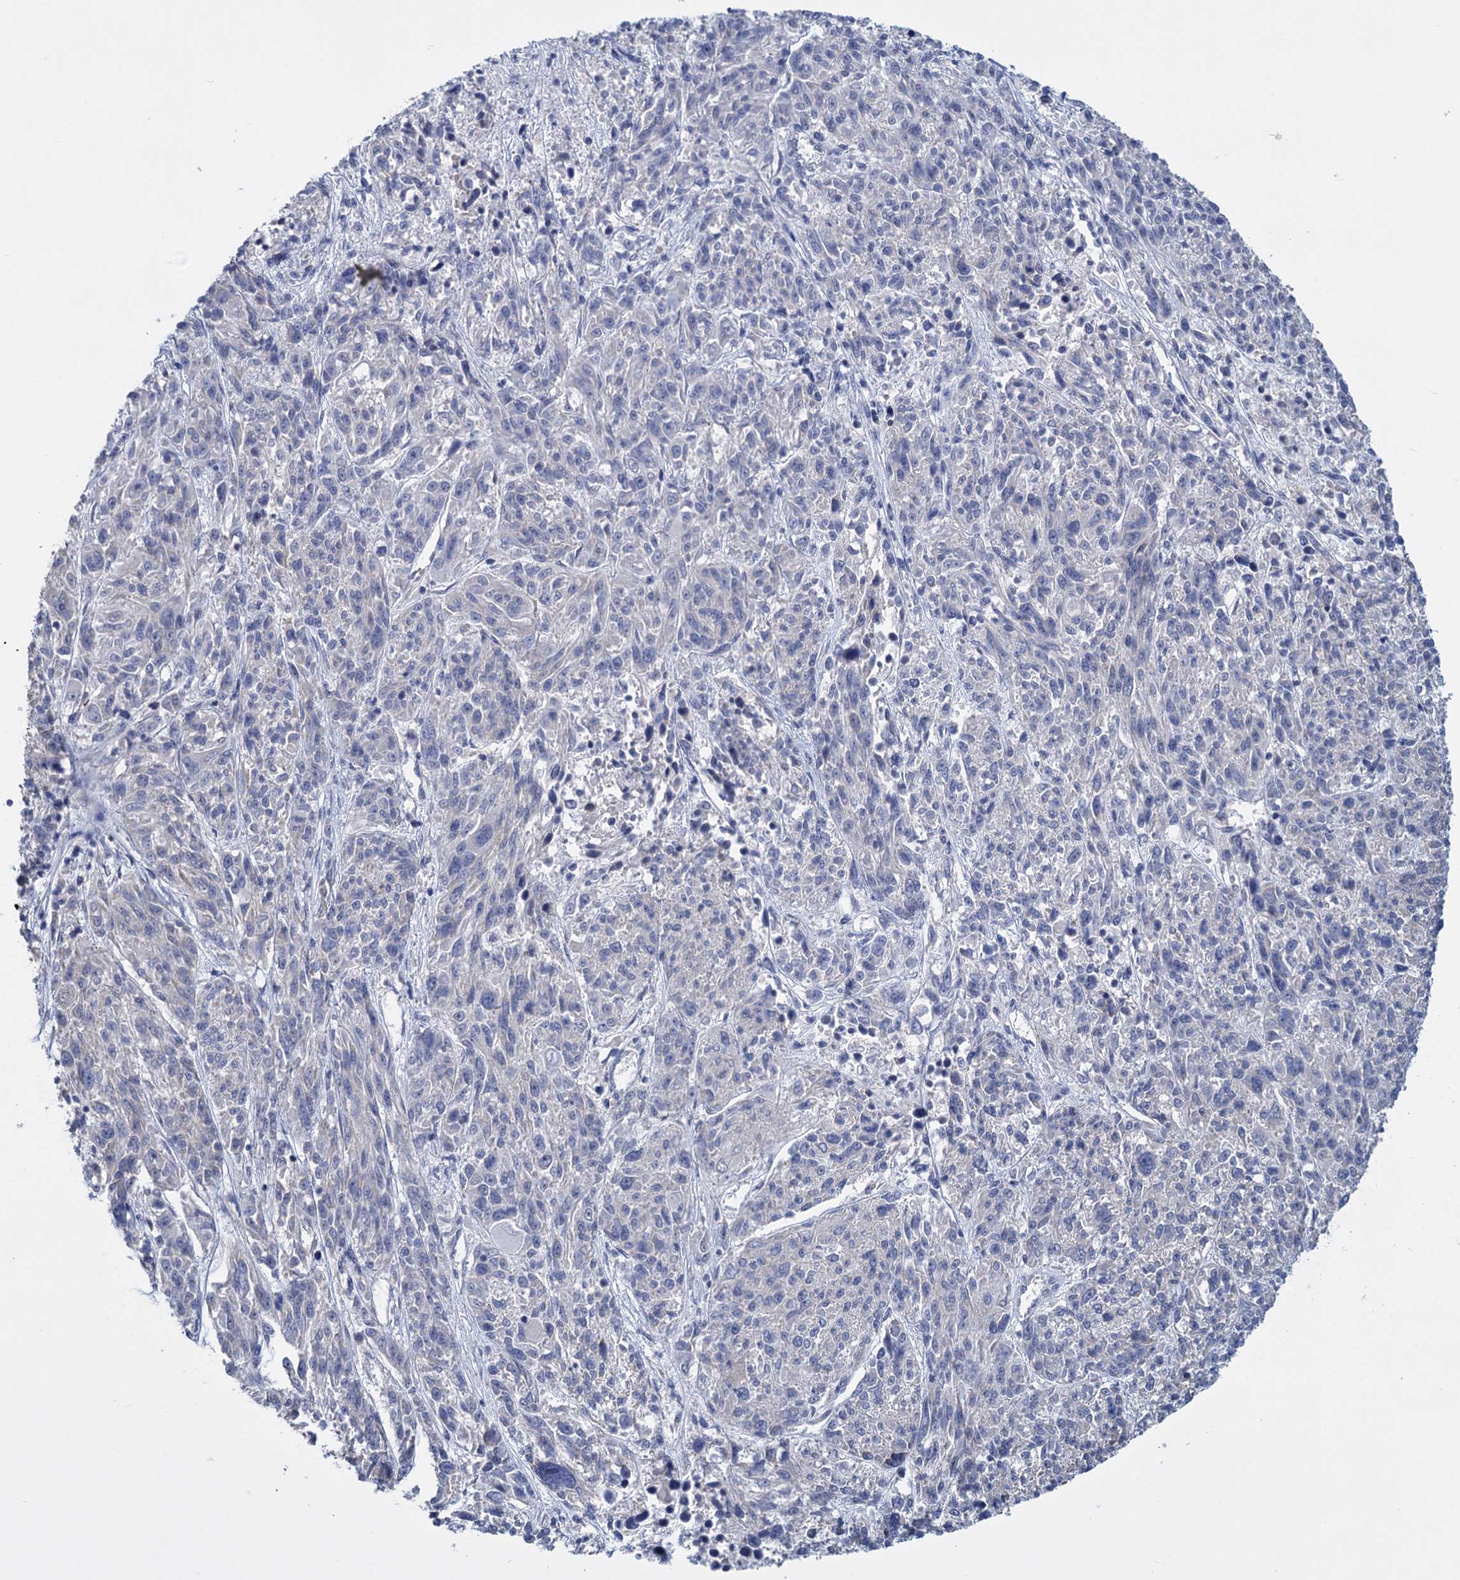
{"staining": {"intensity": "negative", "quantity": "none", "location": "none"}, "tissue": "melanoma", "cell_type": "Tumor cells", "image_type": "cancer", "snomed": [{"axis": "morphology", "description": "Malignant melanoma, NOS"}, {"axis": "topography", "description": "Skin"}], "caption": "The photomicrograph demonstrates no staining of tumor cells in malignant melanoma.", "gene": "GSTM2", "patient": {"sex": "male", "age": 53}}